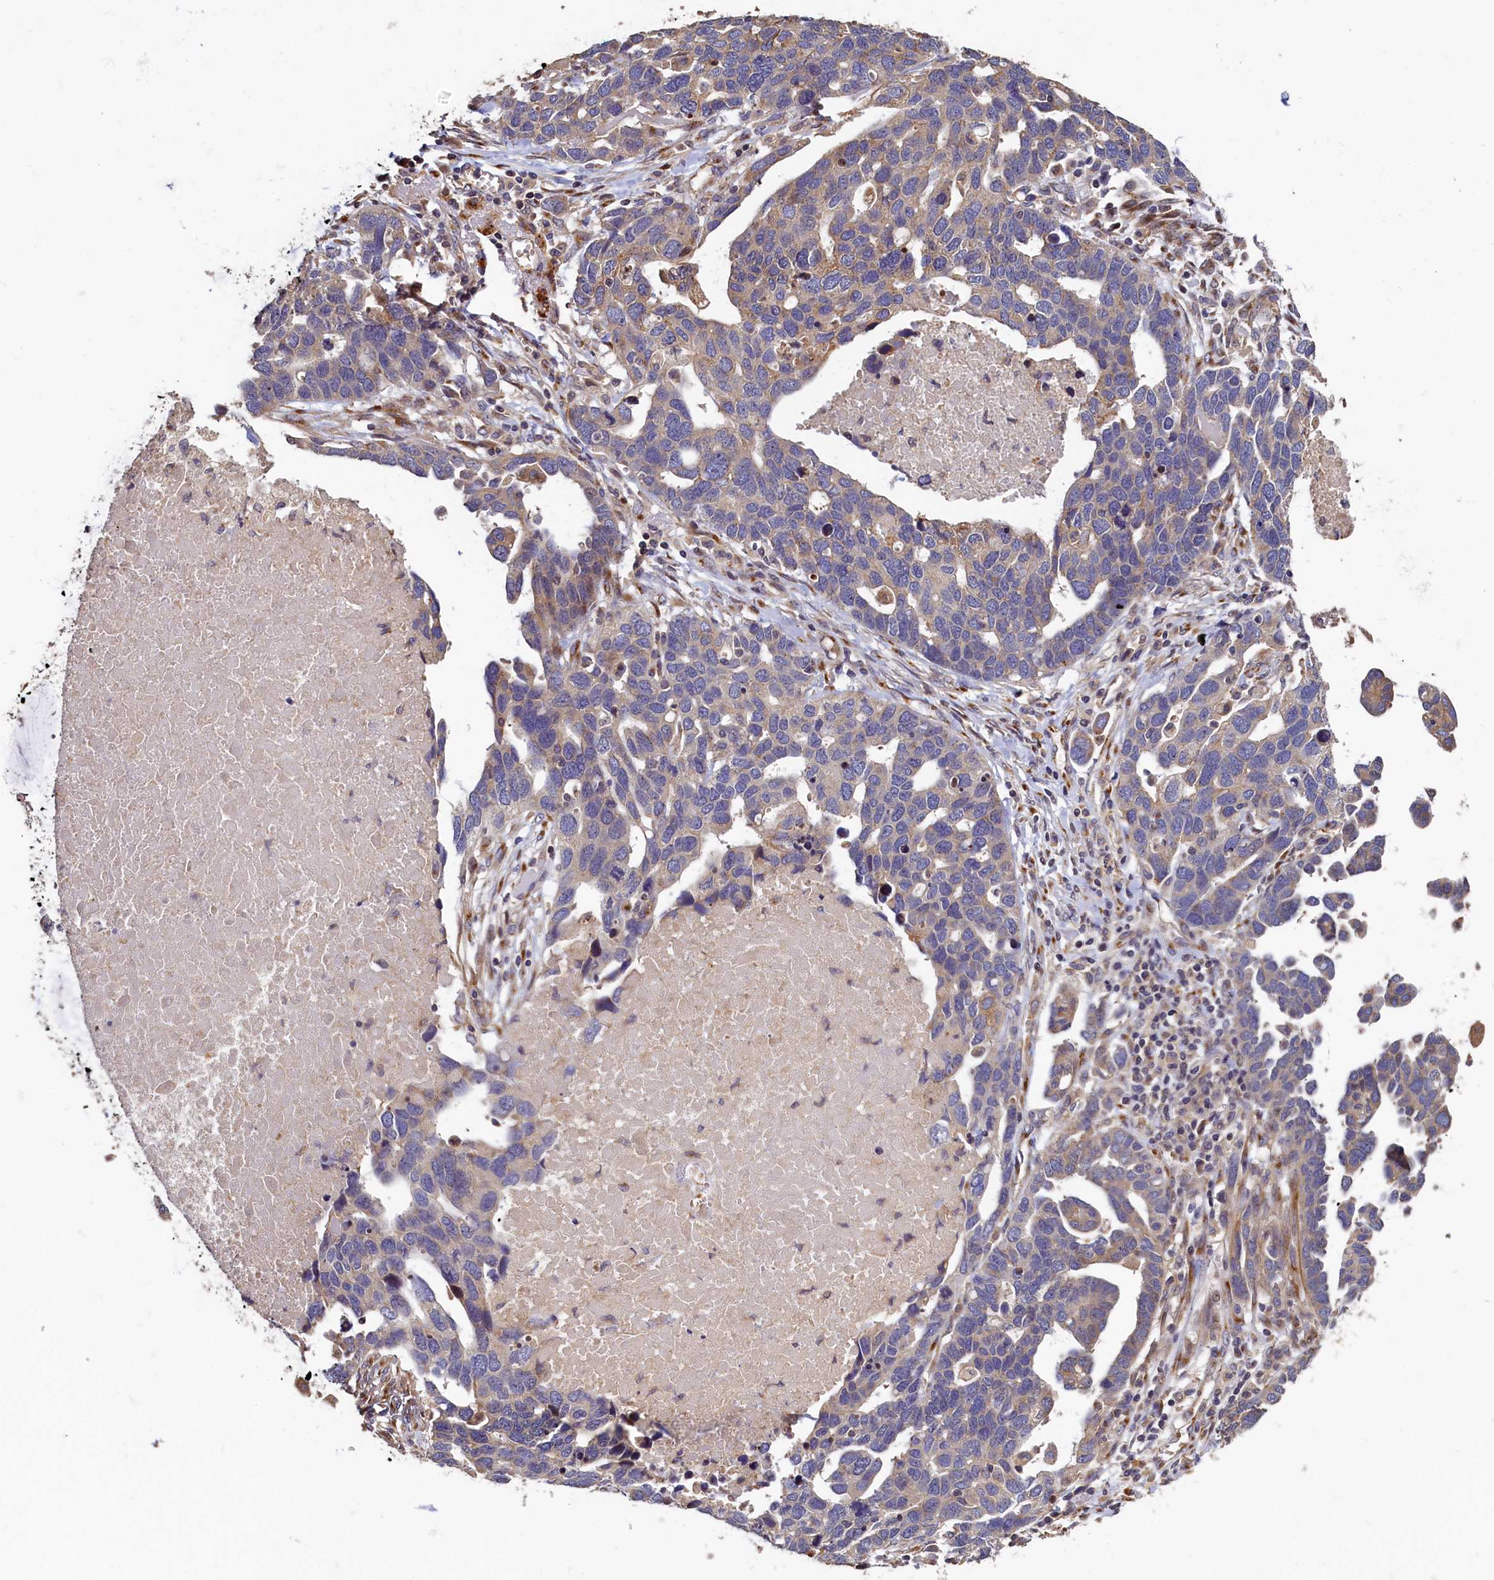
{"staining": {"intensity": "weak", "quantity": "25%-75%", "location": "cytoplasmic/membranous"}, "tissue": "ovarian cancer", "cell_type": "Tumor cells", "image_type": "cancer", "snomed": [{"axis": "morphology", "description": "Cystadenocarcinoma, serous, NOS"}, {"axis": "topography", "description": "Ovary"}], "caption": "Tumor cells display low levels of weak cytoplasmic/membranous staining in approximately 25%-75% of cells in human ovarian cancer.", "gene": "TMEM181", "patient": {"sex": "female", "age": 54}}